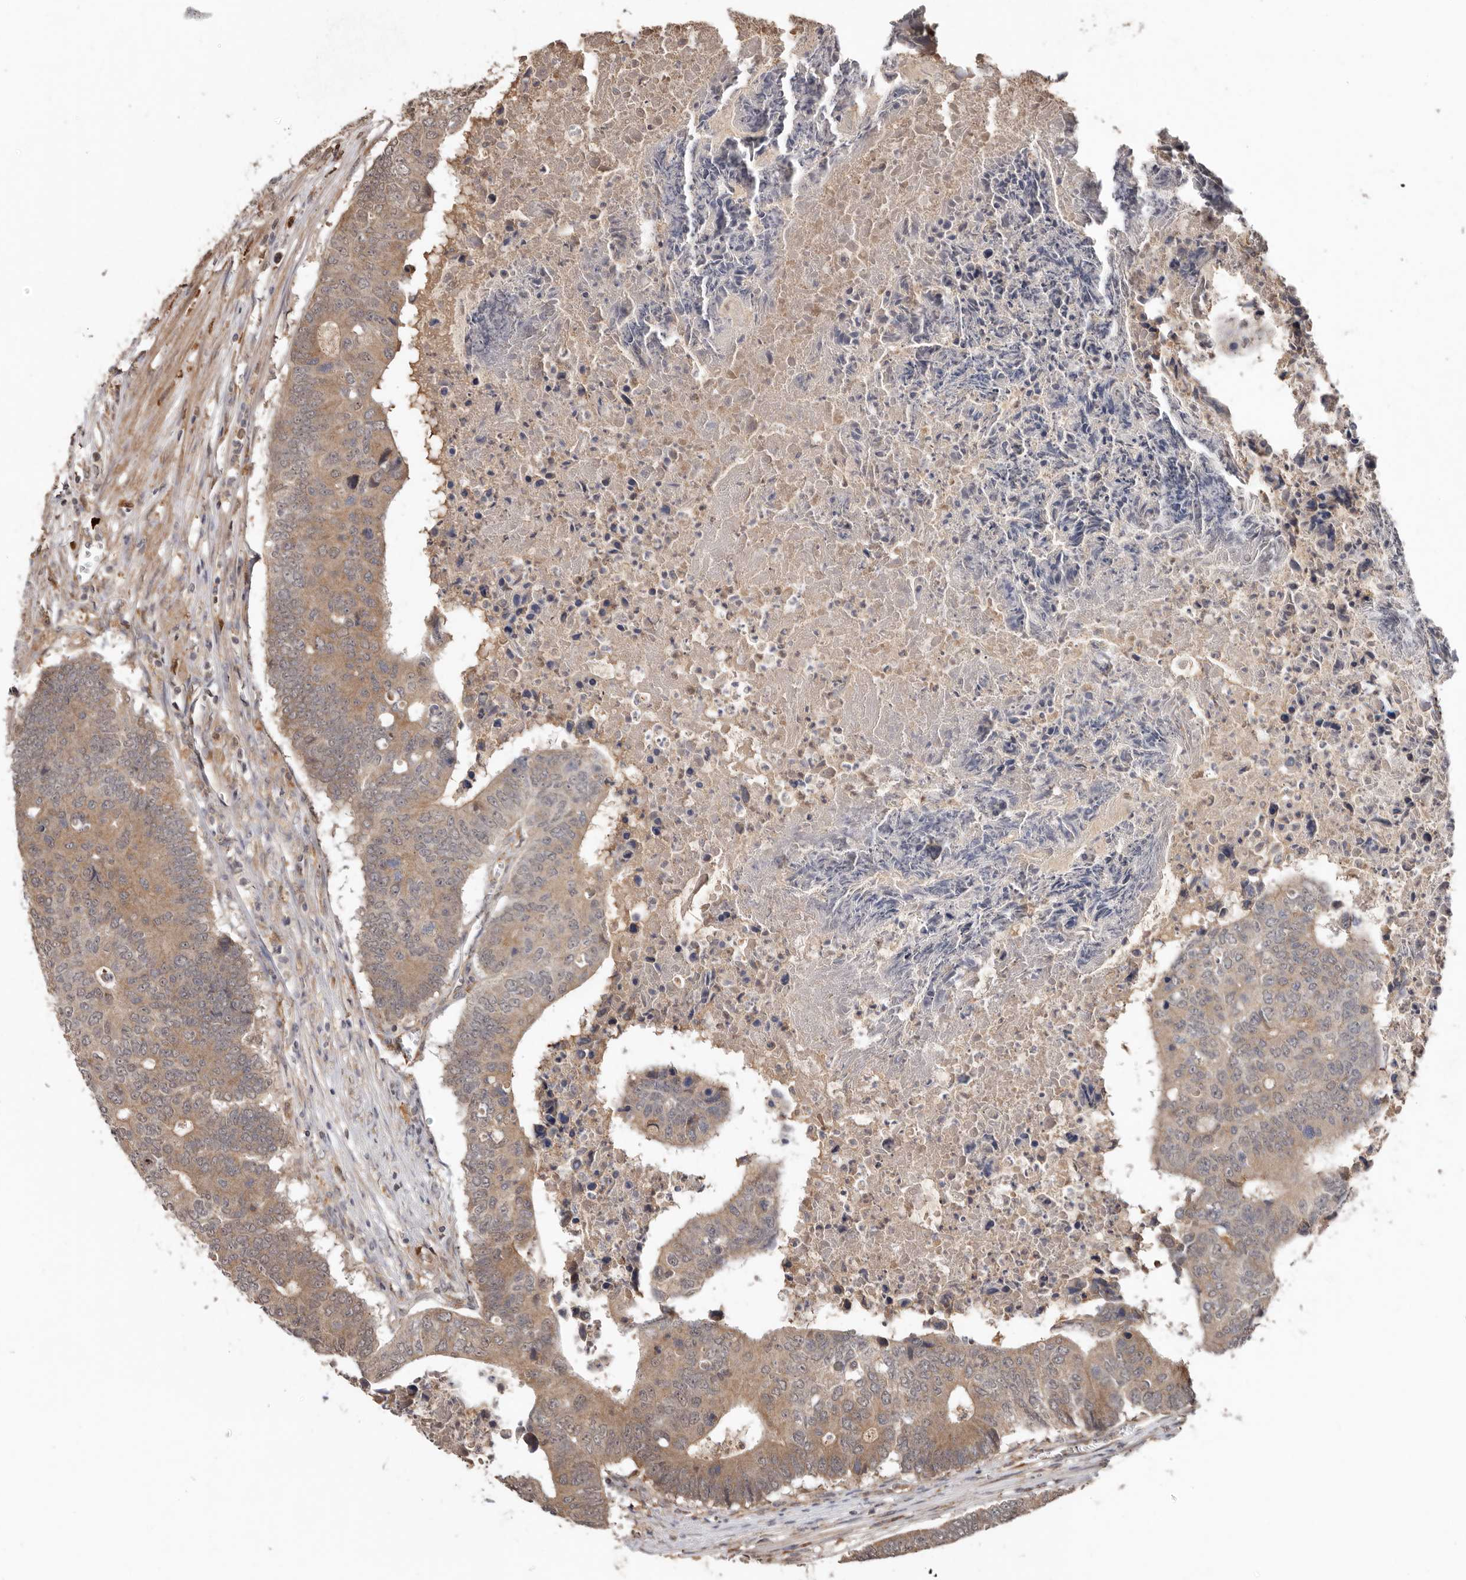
{"staining": {"intensity": "moderate", "quantity": ">75%", "location": "cytoplasmic/membranous"}, "tissue": "colorectal cancer", "cell_type": "Tumor cells", "image_type": "cancer", "snomed": [{"axis": "morphology", "description": "Adenocarcinoma, NOS"}, {"axis": "topography", "description": "Colon"}], "caption": "Immunohistochemistry of colorectal cancer (adenocarcinoma) demonstrates medium levels of moderate cytoplasmic/membranous positivity in about >75% of tumor cells. (Stains: DAB (3,3'-diaminobenzidine) in brown, nuclei in blue, Microscopy: brightfield microscopy at high magnification).", "gene": "RSPO2", "patient": {"sex": "male", "age": 87}}